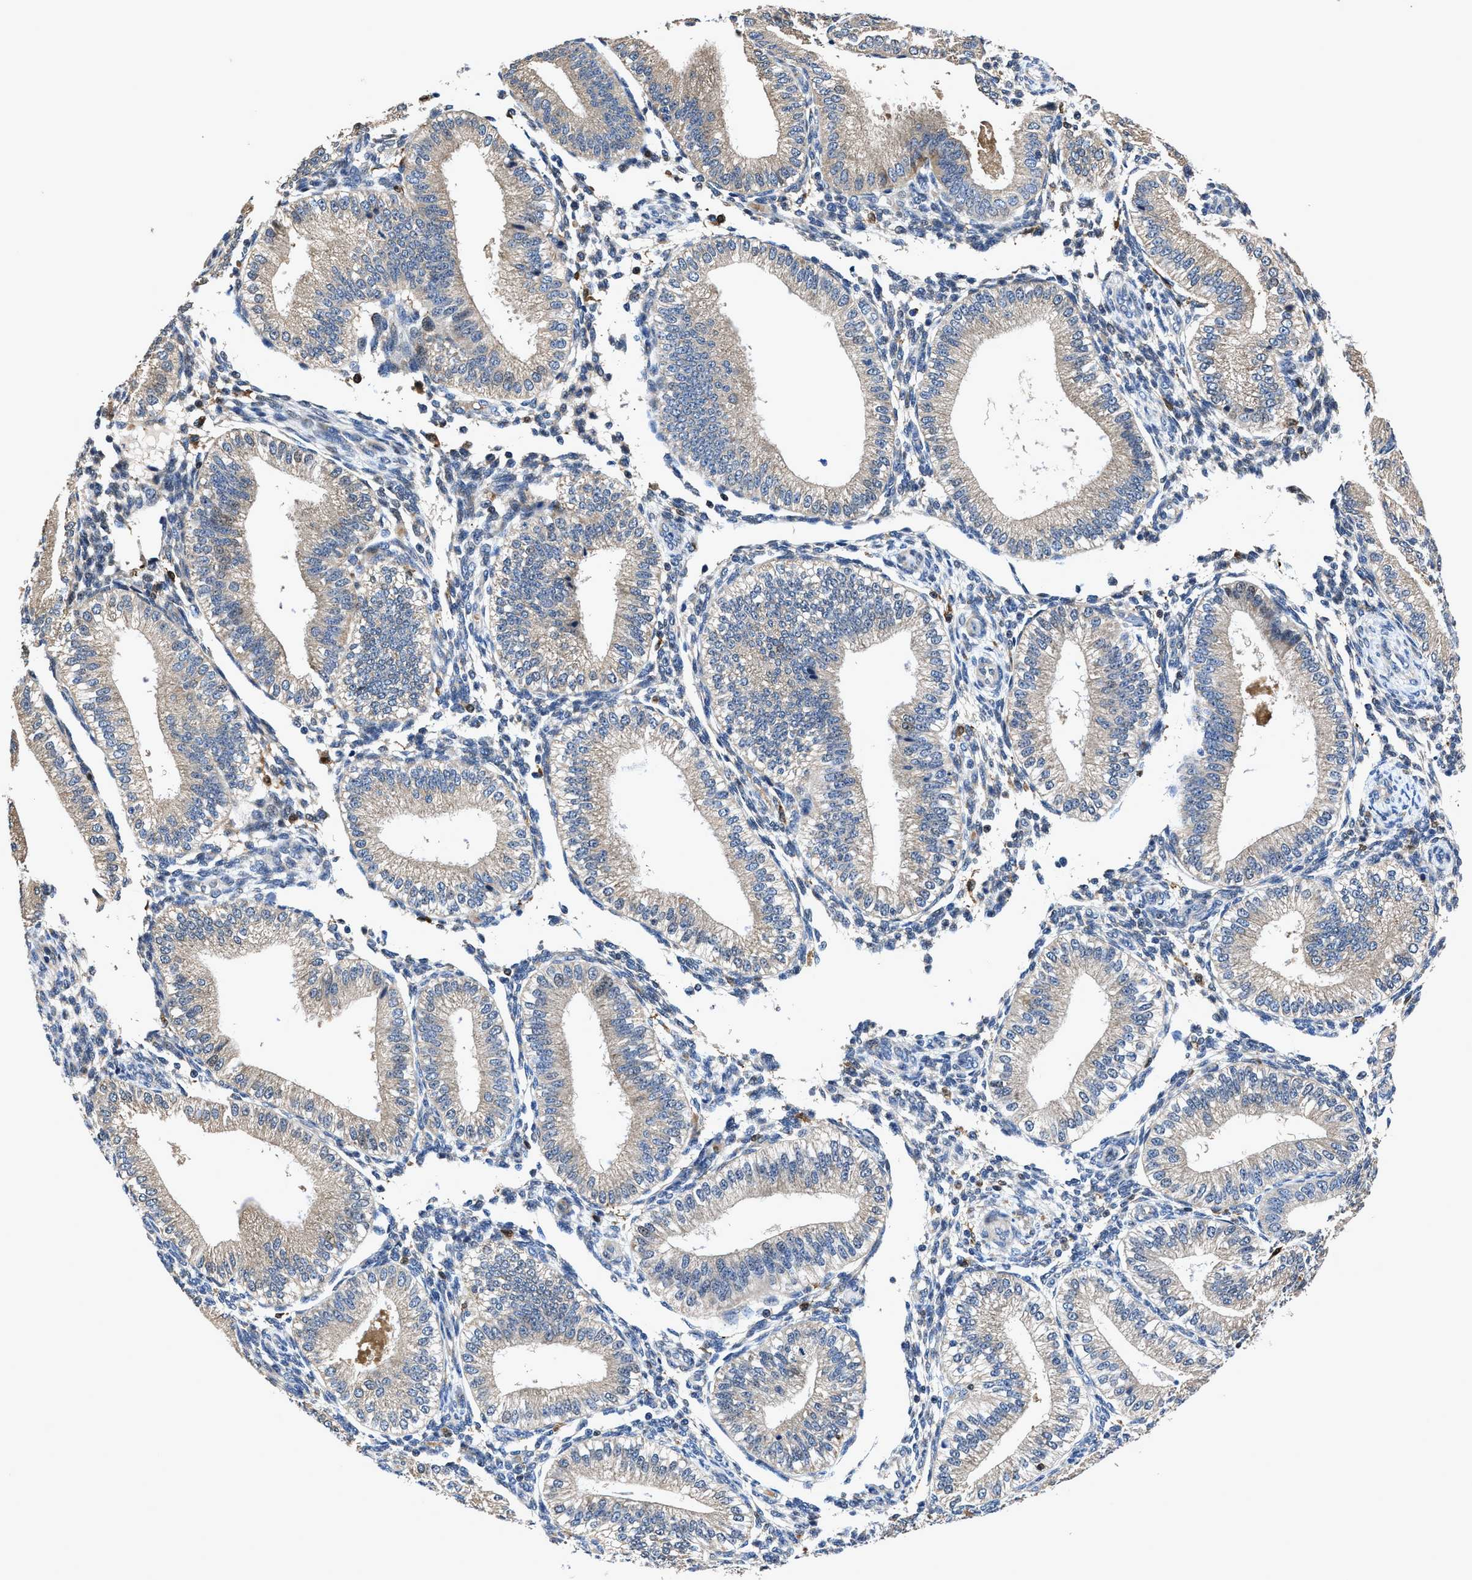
{"staining": {"intensity": "negative", "quantity": "none", "location": "none"}, "tissue": "endometrium", "cell_type": "Cells in endometrial stroma", "image_type": "normal", "snomed": [{"axis": "morphology", "description": "Normal tissue, NOS"}, {"axis": "topography", "description": "Endometrium"}], "caption": "Cells in endometrial stroma show no significant protein expression in unremarkable endometrium.", "gene": "RGS10", "patient": {"sex": "female", "age": 39}}